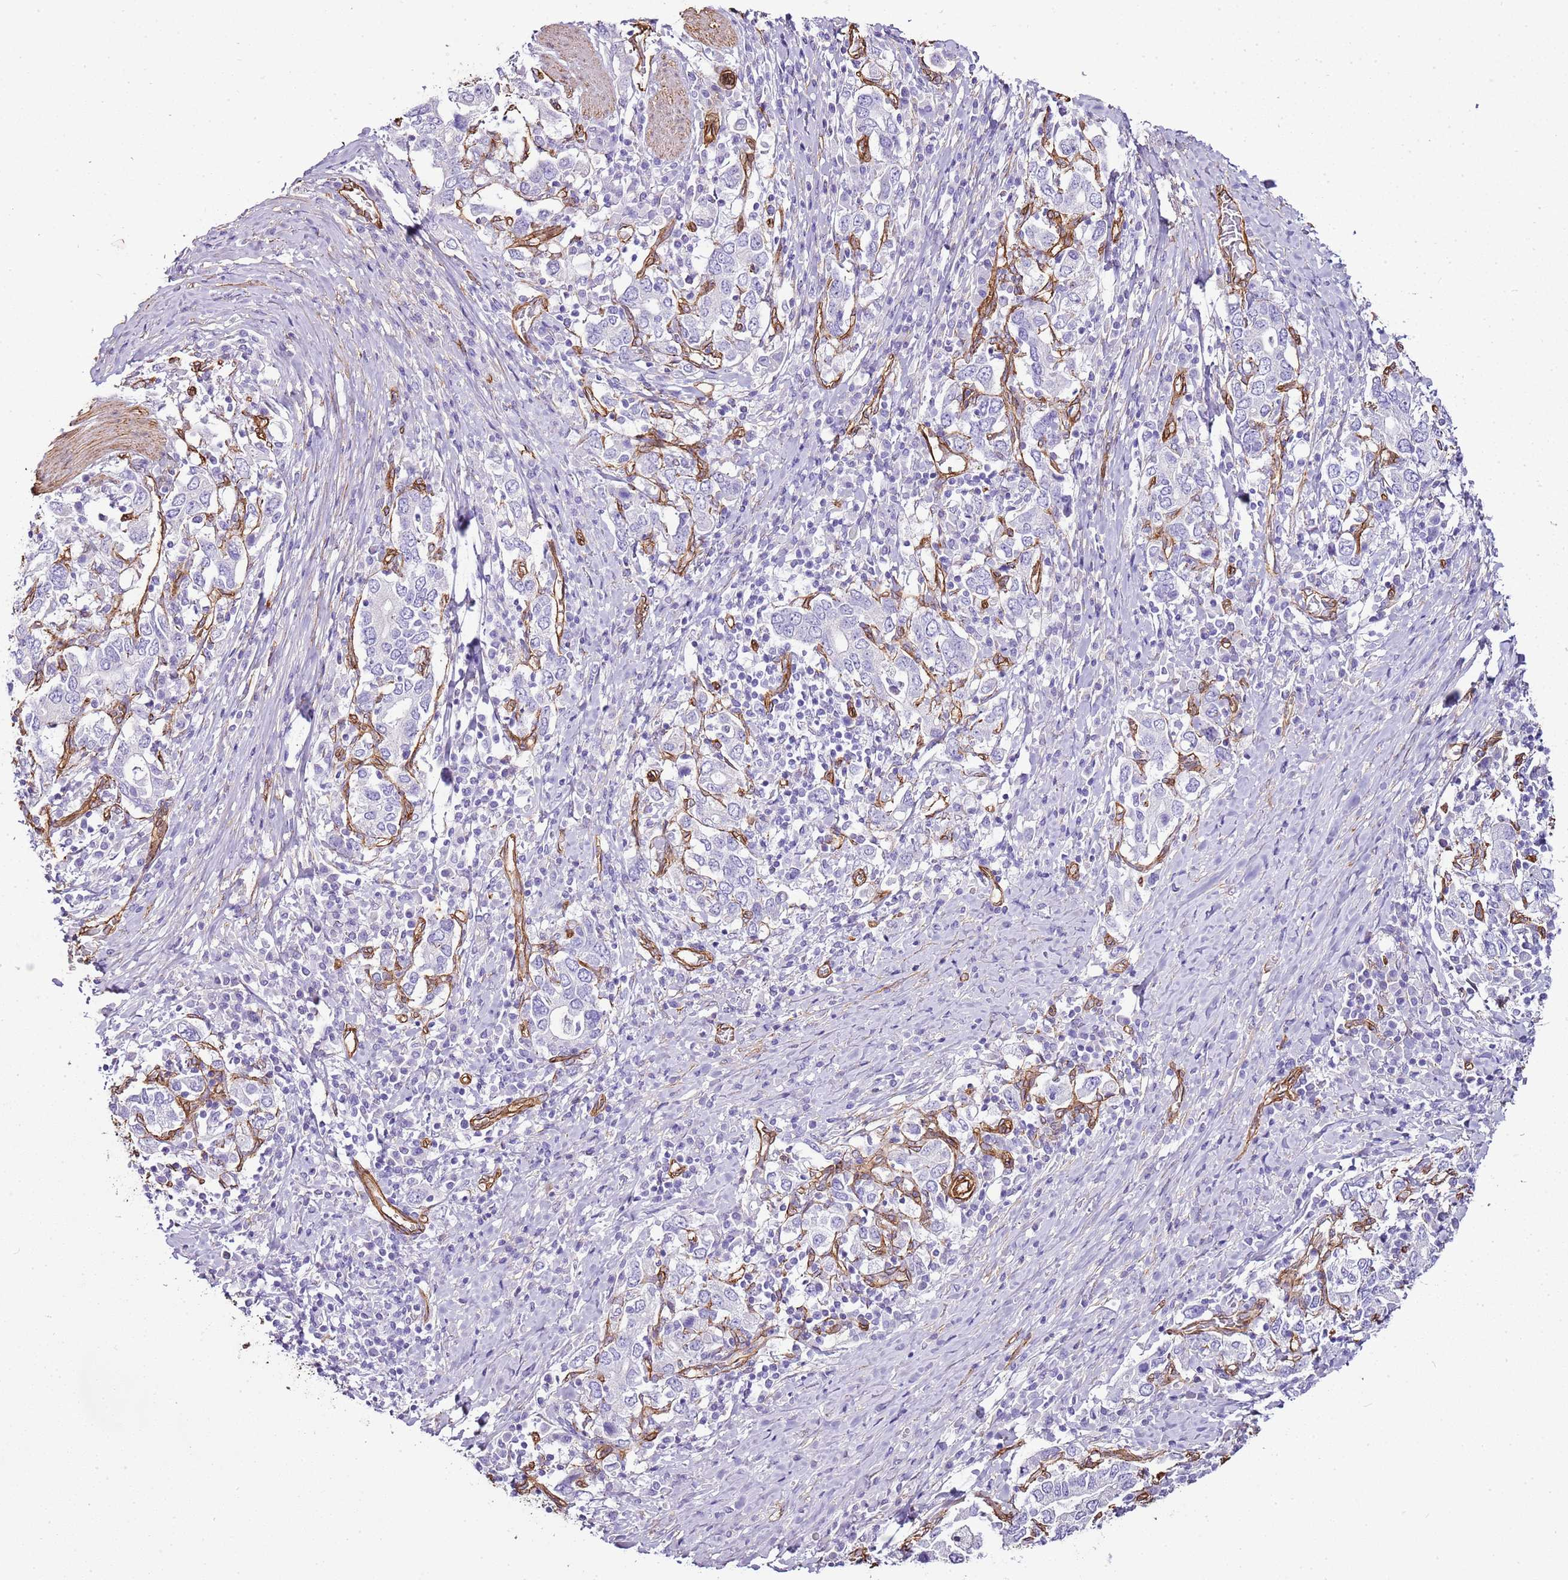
{"staining": {"intensity": "negative", "quantity": "none", "location": "none"}, "tissue": "stomach cancer", "cell_type": "Tumor cells", "image_type": "cancer", "snomed": [{"axis": "morphology", "description": "Adenocarcinoma, NOS"}, {"axis": "topography", "description": "Stomach, upper"}, {"axis": "topography", "description": "Stomach"}], "caption": "Adenocarcinoma (stomach) stained for a protein using immunohistochemistry (IHC) exhibits no expression tumor cells.", "gene": "CTDSPL", "patient": {"sex": "male", "age": 62}}